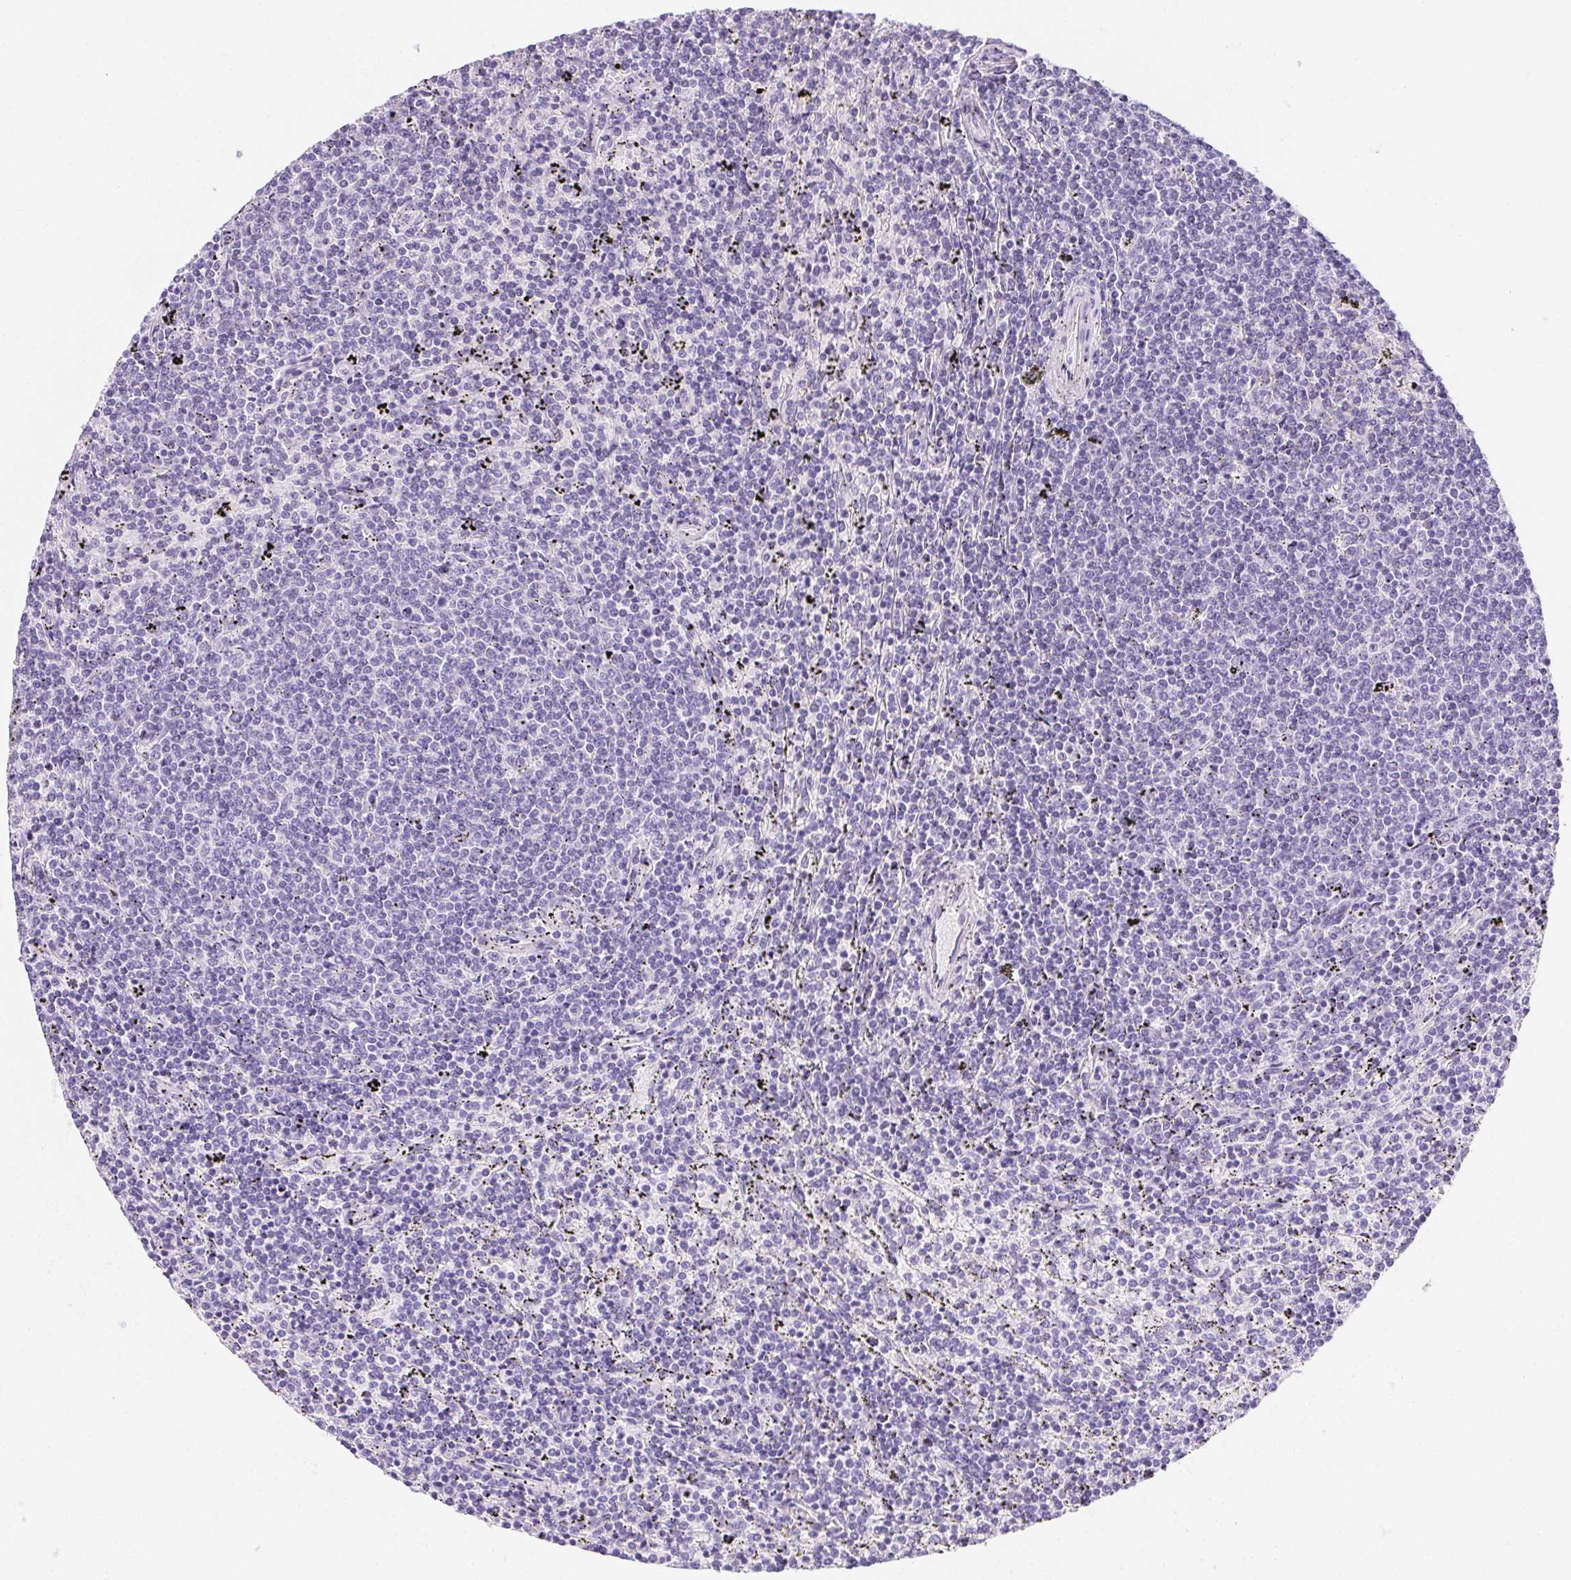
{"staining": {"intensity": "negative", "quantity": "none", "location": "none"}, "tissue": "lymphoma", "cell_type": "Tumor cells", "image_type": "cancer", "snomed": [{"axis": "morphology", "description": "Malignant lymphoma, non-Hodgkin's type, Low grade"}, {"axis": "topography", "description": "Spleen"}], "caption": "An immunohistochemistry (IHC) image of low-grade malignant lymphoma, non-Hodgkin's type is shown. There is no staining in tumor cells of low-grade malignant lymphoma, non-Hodgkin's type. (DAB immunohistochemistry, high magnification).", "gene": "PRKAA1", "patient": {"sex": "female", "age": 50}}